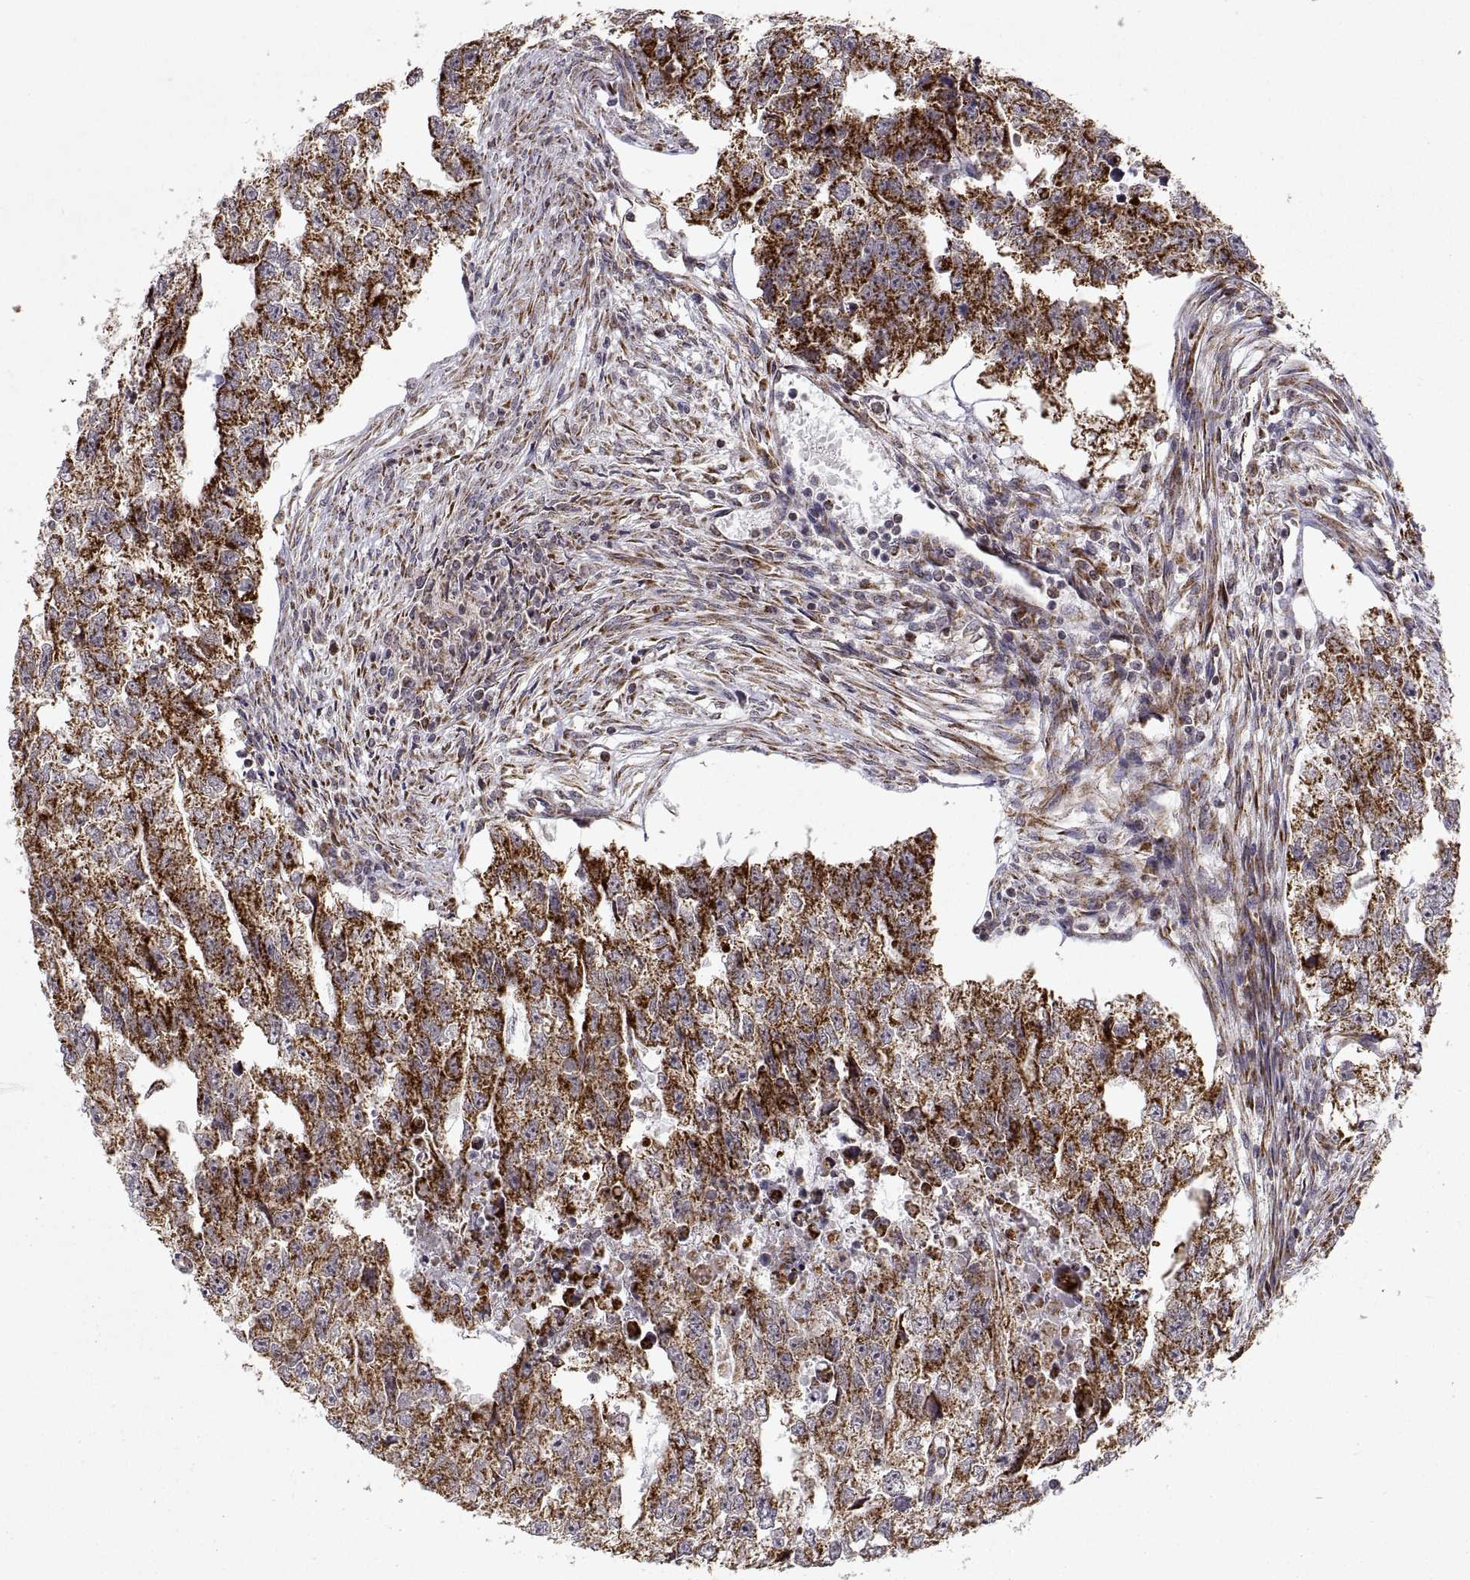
{"staining": {"intensity": "strong", "quantity": "25%-75%", "location": "cytoplasmic/membranous"}, "tissue": "testis cancer", "cell_type": "Tumor cells", "image_type": "cancer", "snomed": [{"axis": "morphology", "description": "Carcinoma, Embryonal, NOS"}, {"axis": "morphology", "description": "Teratoma, malignant, NOS"}, {"axis": "topography", "description": "Testis"}], "caption": "Human testis malignant teratoma stained with a protein marker reveals strong staining in tumor cells.", "gene": "MANBAL", "patient": {"sex": "male", "age": 44}}